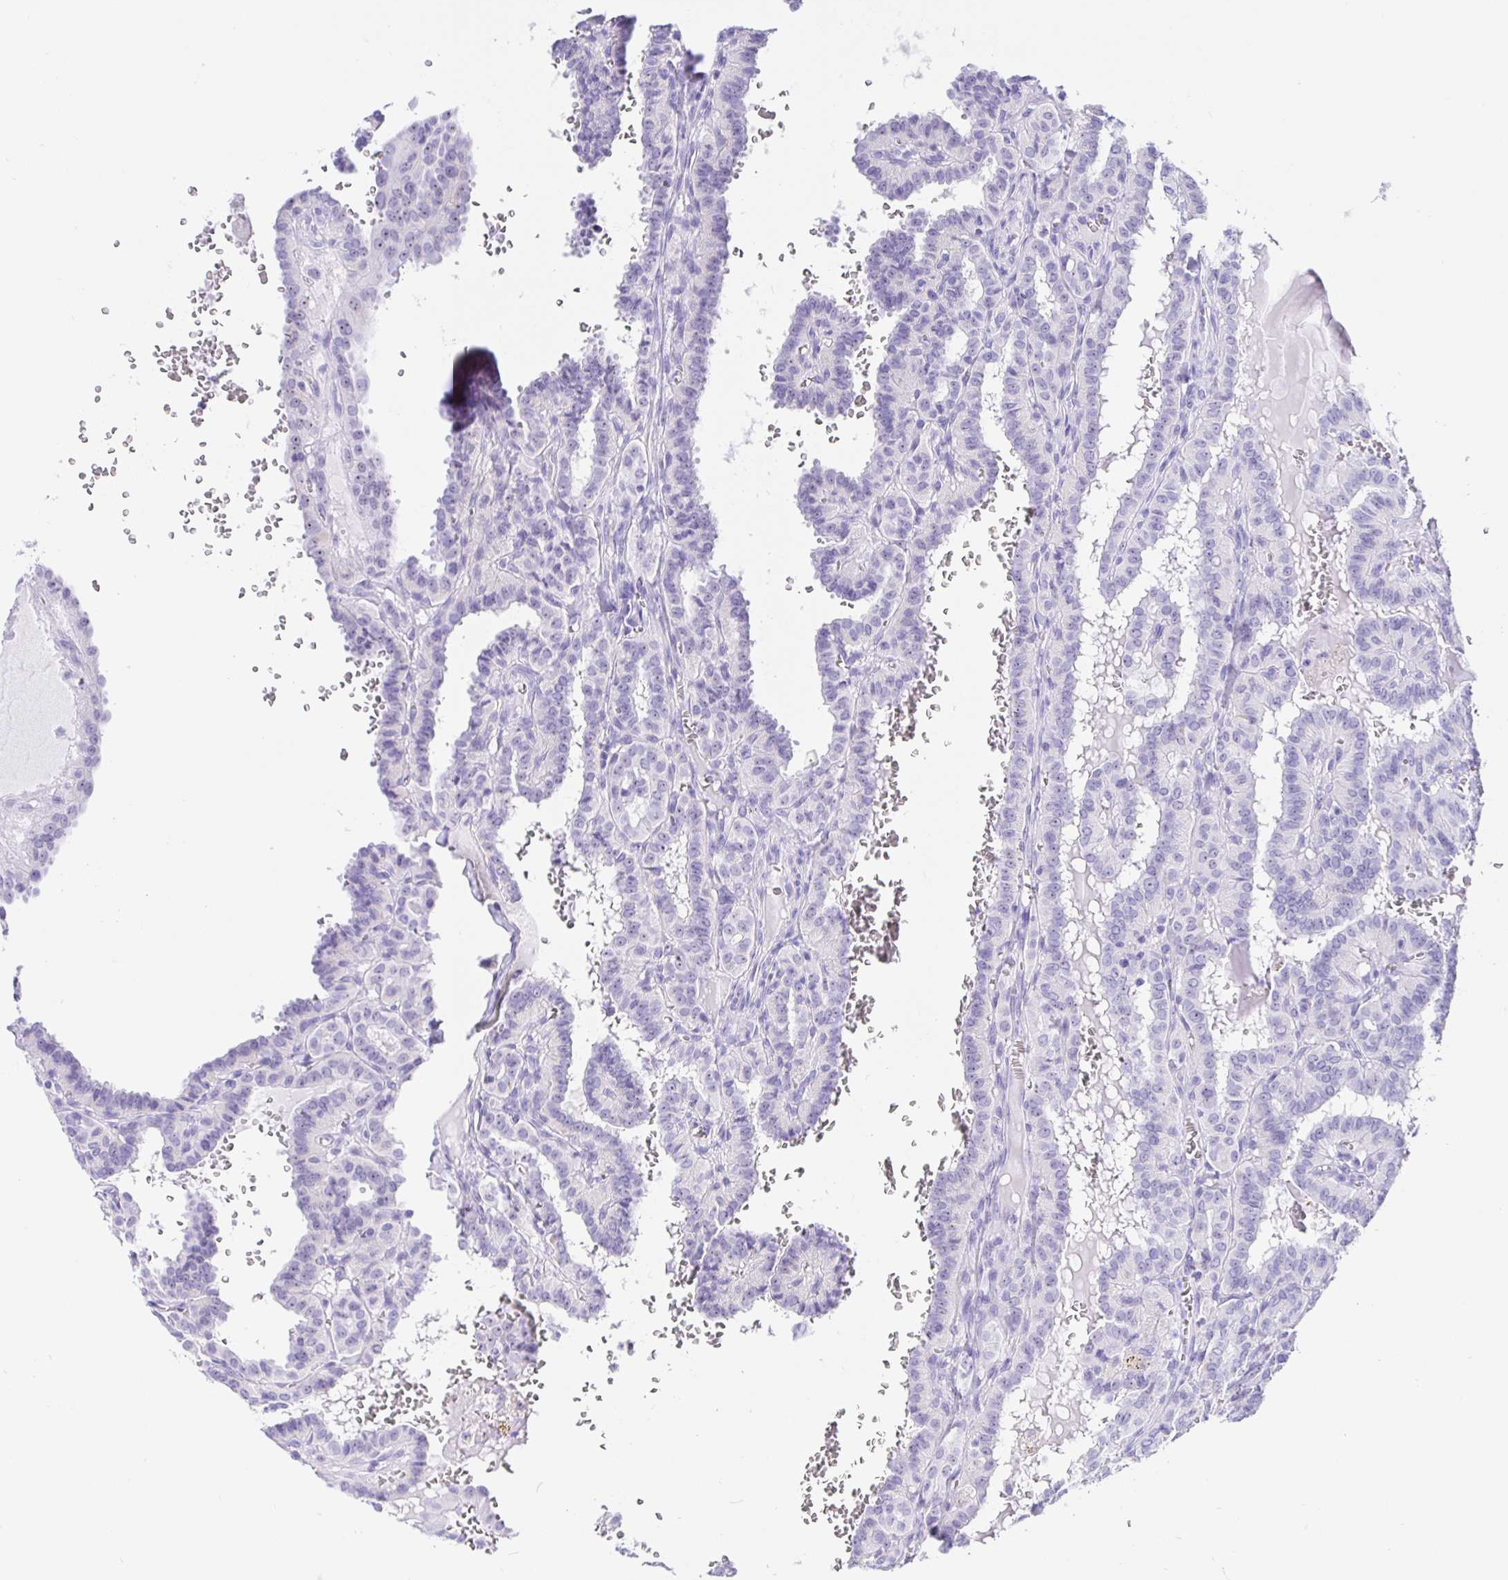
{"staining": {"intensity": "negative", "quantity": "none", "location": "none"}, "tissue": "thyroid cancer", "cell_type": "Tumor cells", "image_type": "cancer", "snomed": [{"axis": "morphology", "description": "Papillary adenocarcinoma, NOS"}, {"axis": "topography", "description": "Thyroid gland"}], "caption": "Immunohistochemistry image of neoplastic tissue: papillary adenocarcinoma (thyroid) stained with DAB (3,3'-diaminobenzidine) demonstrates no significant protein staining in tumor cells. (DAB (3,3'-diaminobenzidine) immunohistochemistry (IHC) with hematoxylin counter stain).", "gene": "PRAMEF19", "patient": {"sex": "female", "age": 21}}